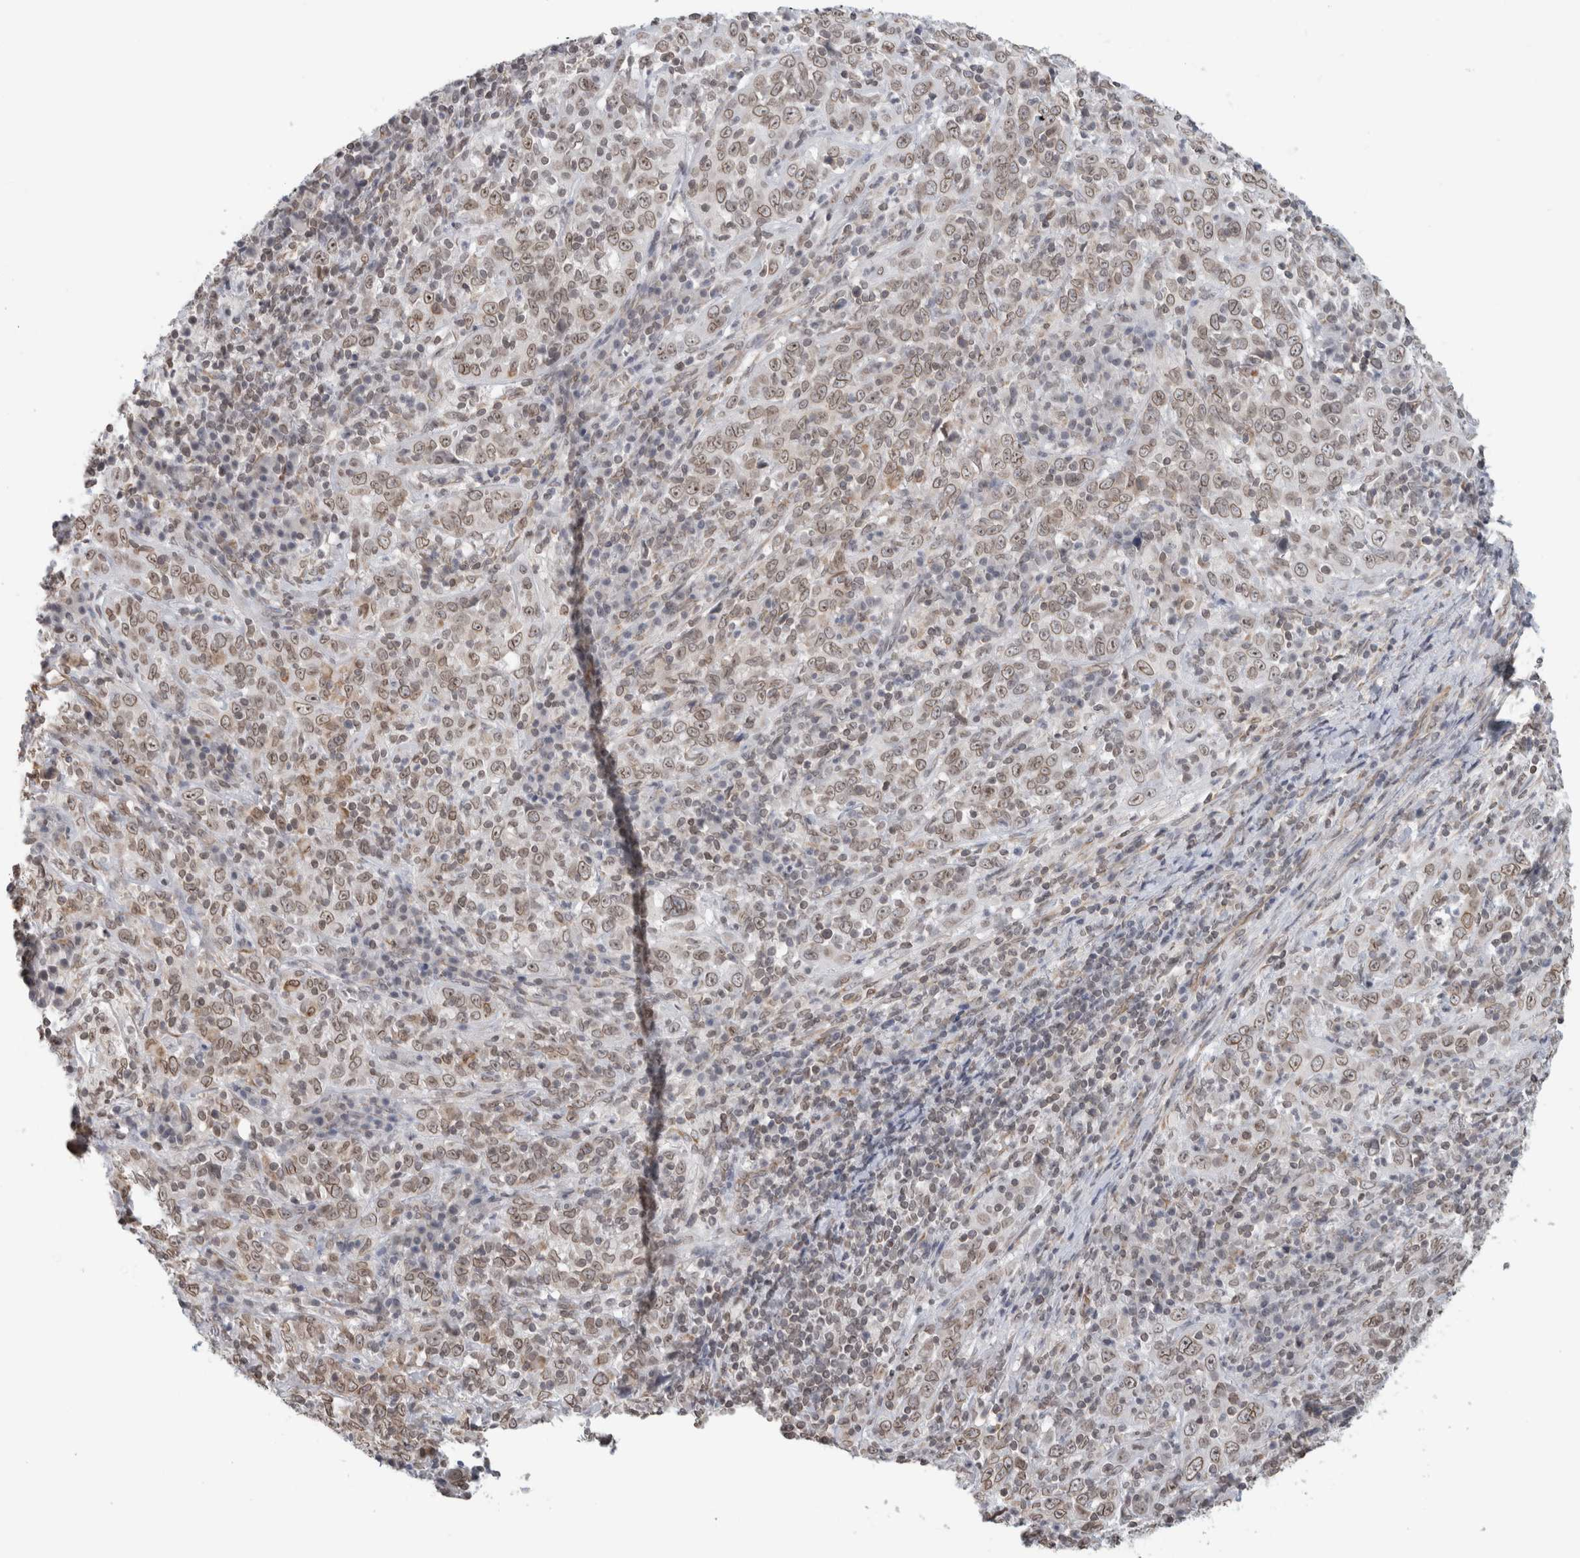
{"staining": {"intensity": "moderate", "quantity": ">75%", "location": "cytoplasmic/membranous,nuclear"}, "tissue": "cervical cancer", "cell_type": "Tumor cells", "image_type": "cancer", "snomed": [{"axis": "morphology", "description": "Squamous cell carcinoma, NOS"}, {"axis": "topography", "description": "Cervix"}], "caption": "Immunohistochemical staining of squamous cell carcinoma (cervical) reveals moderate cytoplasmic/membranous and nuclear protein positivity in approximately >75% of tumor cells.", "gene": "RBMX2", "patient": {"sex": "female", "age": 46}}